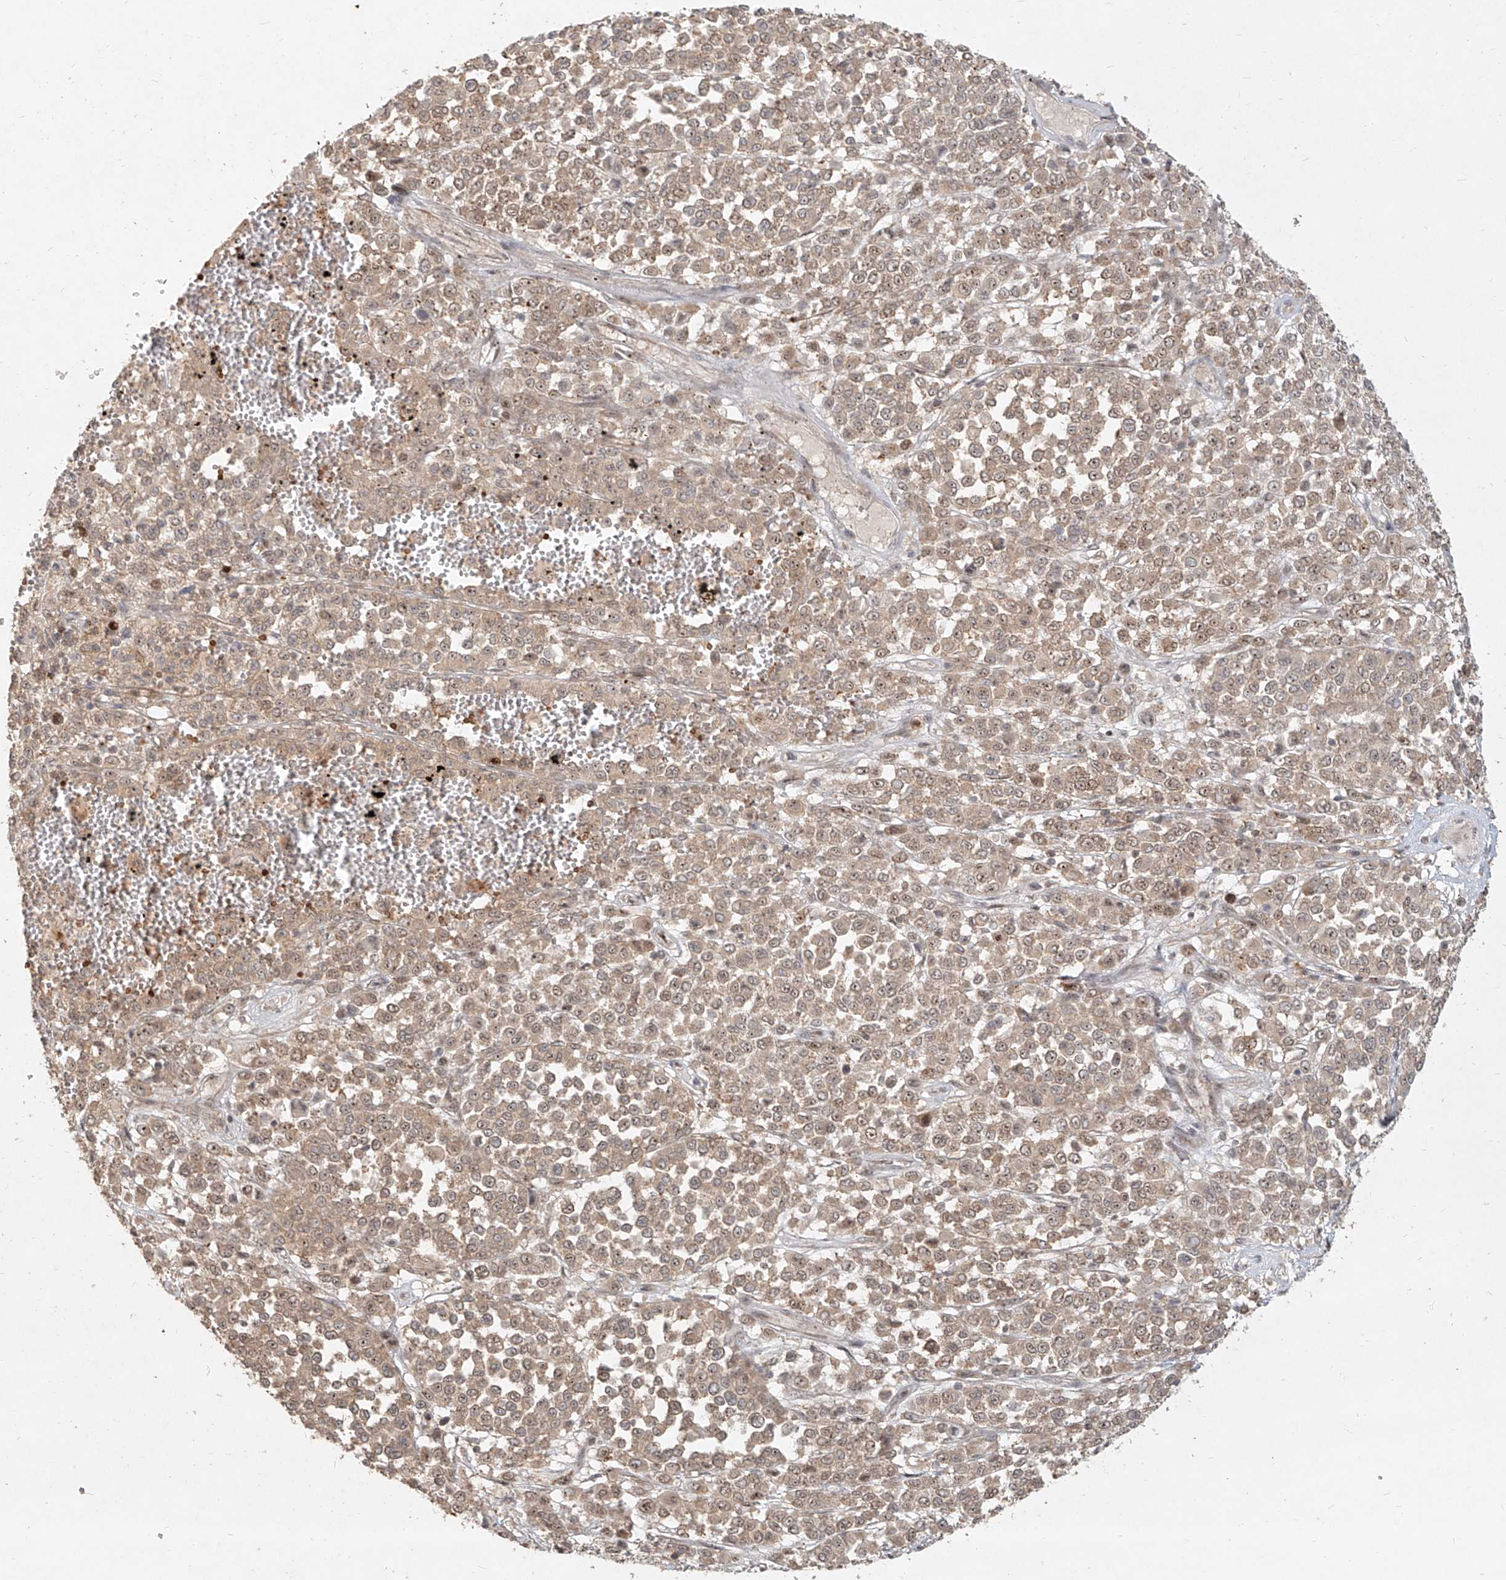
{"staining": {"intensity": "weak", "quantity": ">75%", "location": "cytoplasmic/membranous,nuclear"}, "tissue": "melanoma", "cell_type": "Tumor cells", "image_type": "cancer", "snomed": [{"axis": "morphology", "description": "Malignant melanoma, Metastatic site"}, {"axis": "topography", "description": "Pancreas"}], "caption": "The micrograph reveals a brown stain indicating the presence of a protein in the cytoplasmic/membranous and nuclear of tumor cells in malignant melanoma (metastatic site). (DAB (3,3'-diaminobenzidine) = brown stain, brightfield microscopy at high magnification).", "gene": "BYSL", "patient": {"sex": "female", "age": 30}}